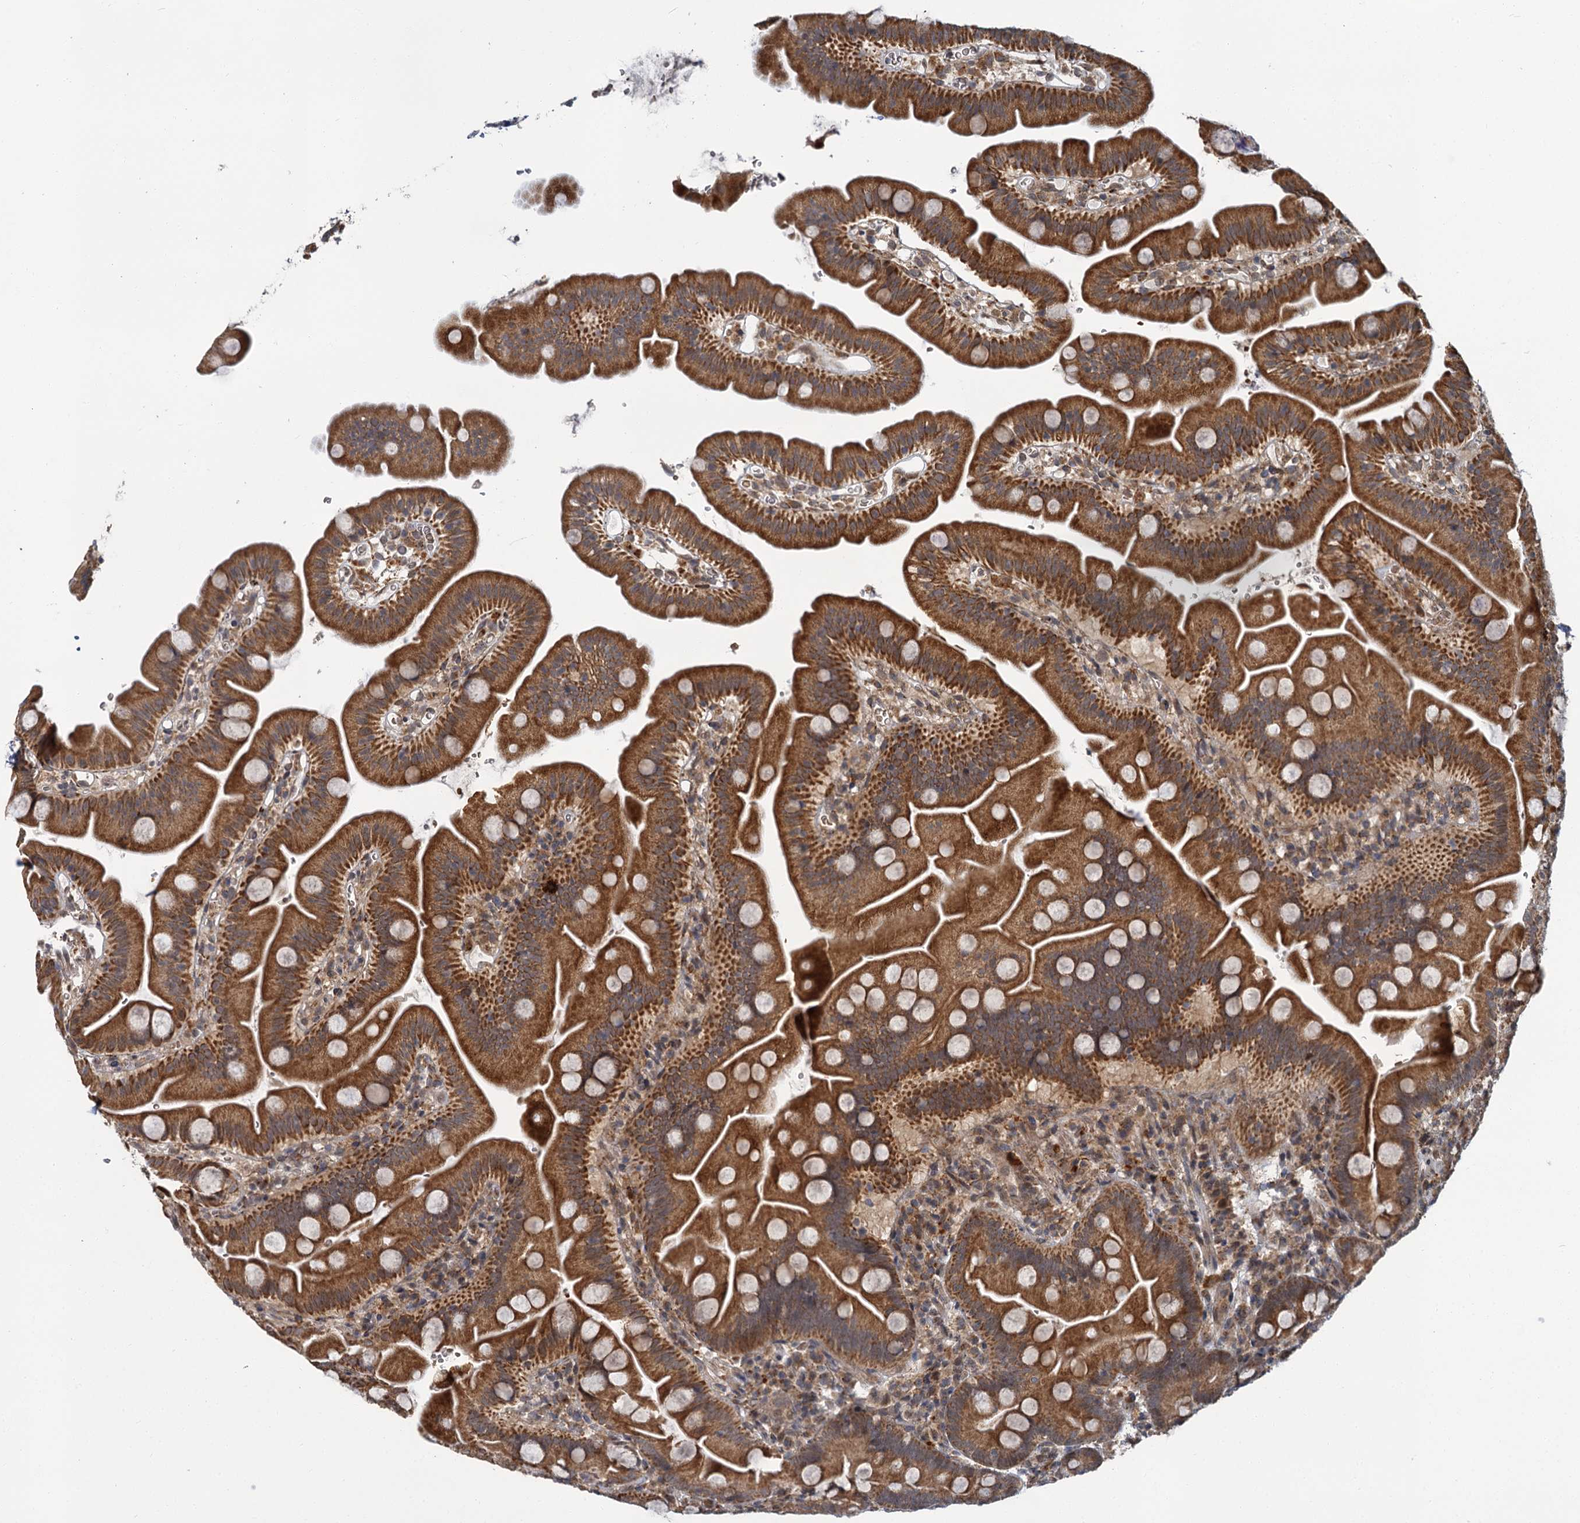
{"staining": {"intensity": "strong", "quantity": ">75%", "location": "cytoplasmic/membranous"}, "tissue": "small intestine", "cell_type": "Glandular cells", "image_type": "normal", "snomed": [{"axis": "morphology", "description": "Normal tissue, NOS"}, {"axis": "topography", "description": "Small intestine"}], "caption": "A histopathology image of human small intestine stained for a protein exhibits strong cytoplasmic/membranous brown staining in glandular cells.", "gene": "APBA2", "patient": {"sex": "female", "age": 68}}